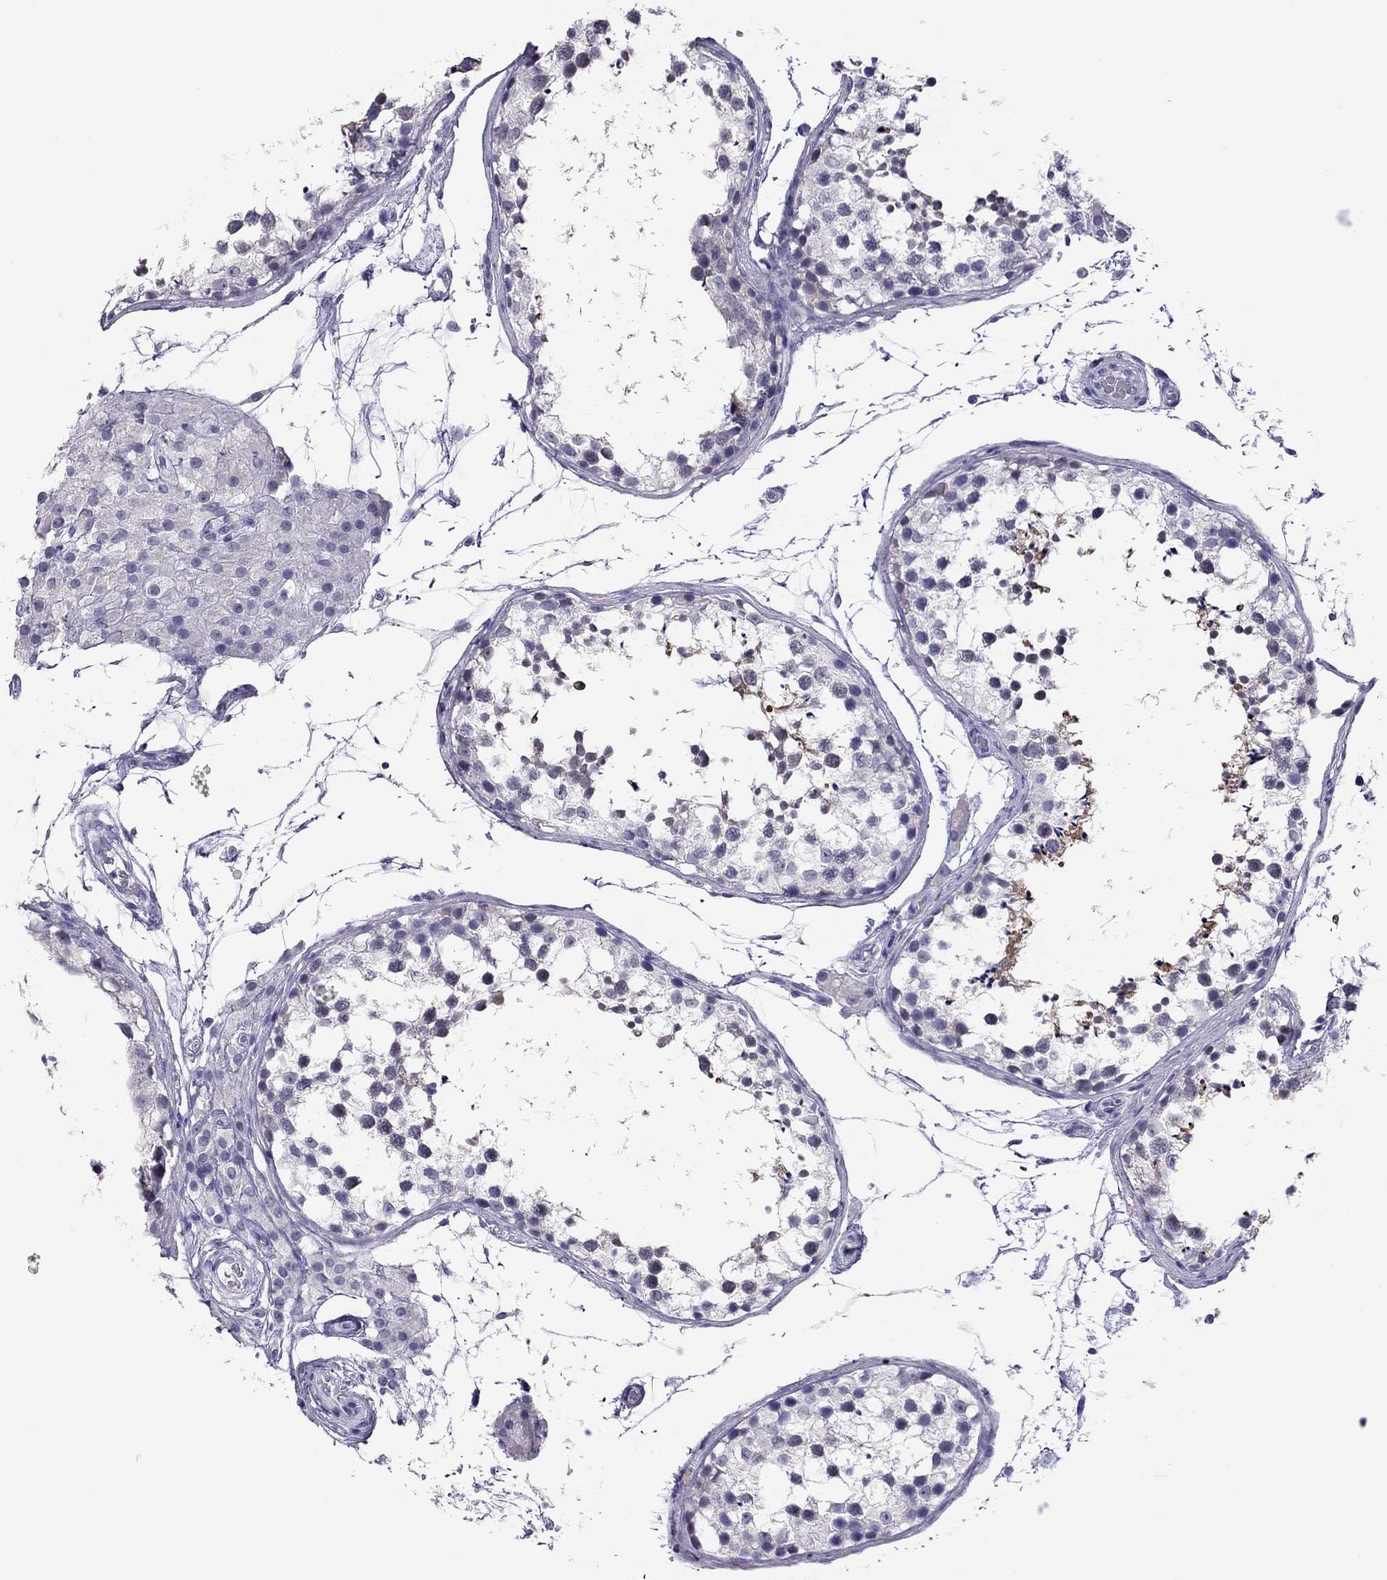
{"staining": {"intensity": "moderate", "quantity": "<25%", "location": "cytoplasmic/membranous"}, "tissue": "testis", "cell_type": "Cells in seminiferous ducts", "image_type": "normal", "snomed": [{"axis": "morphology", "description": "Normal tissue, NOS"}, {"axis": "morphology", "description": "Seminoma, NOS"}, {"axis": "topography", "description": "Testis"}], "caption": "The micrograph demonstrates immunohistochemical staining of unremarkable testis. There is moderate cytoplasmic/membranous positivity is present in approximately <25% of cells in seminiferous ducts.", "gene": "CHRNB3", "patient": {"sex": "male", "age": 65}}